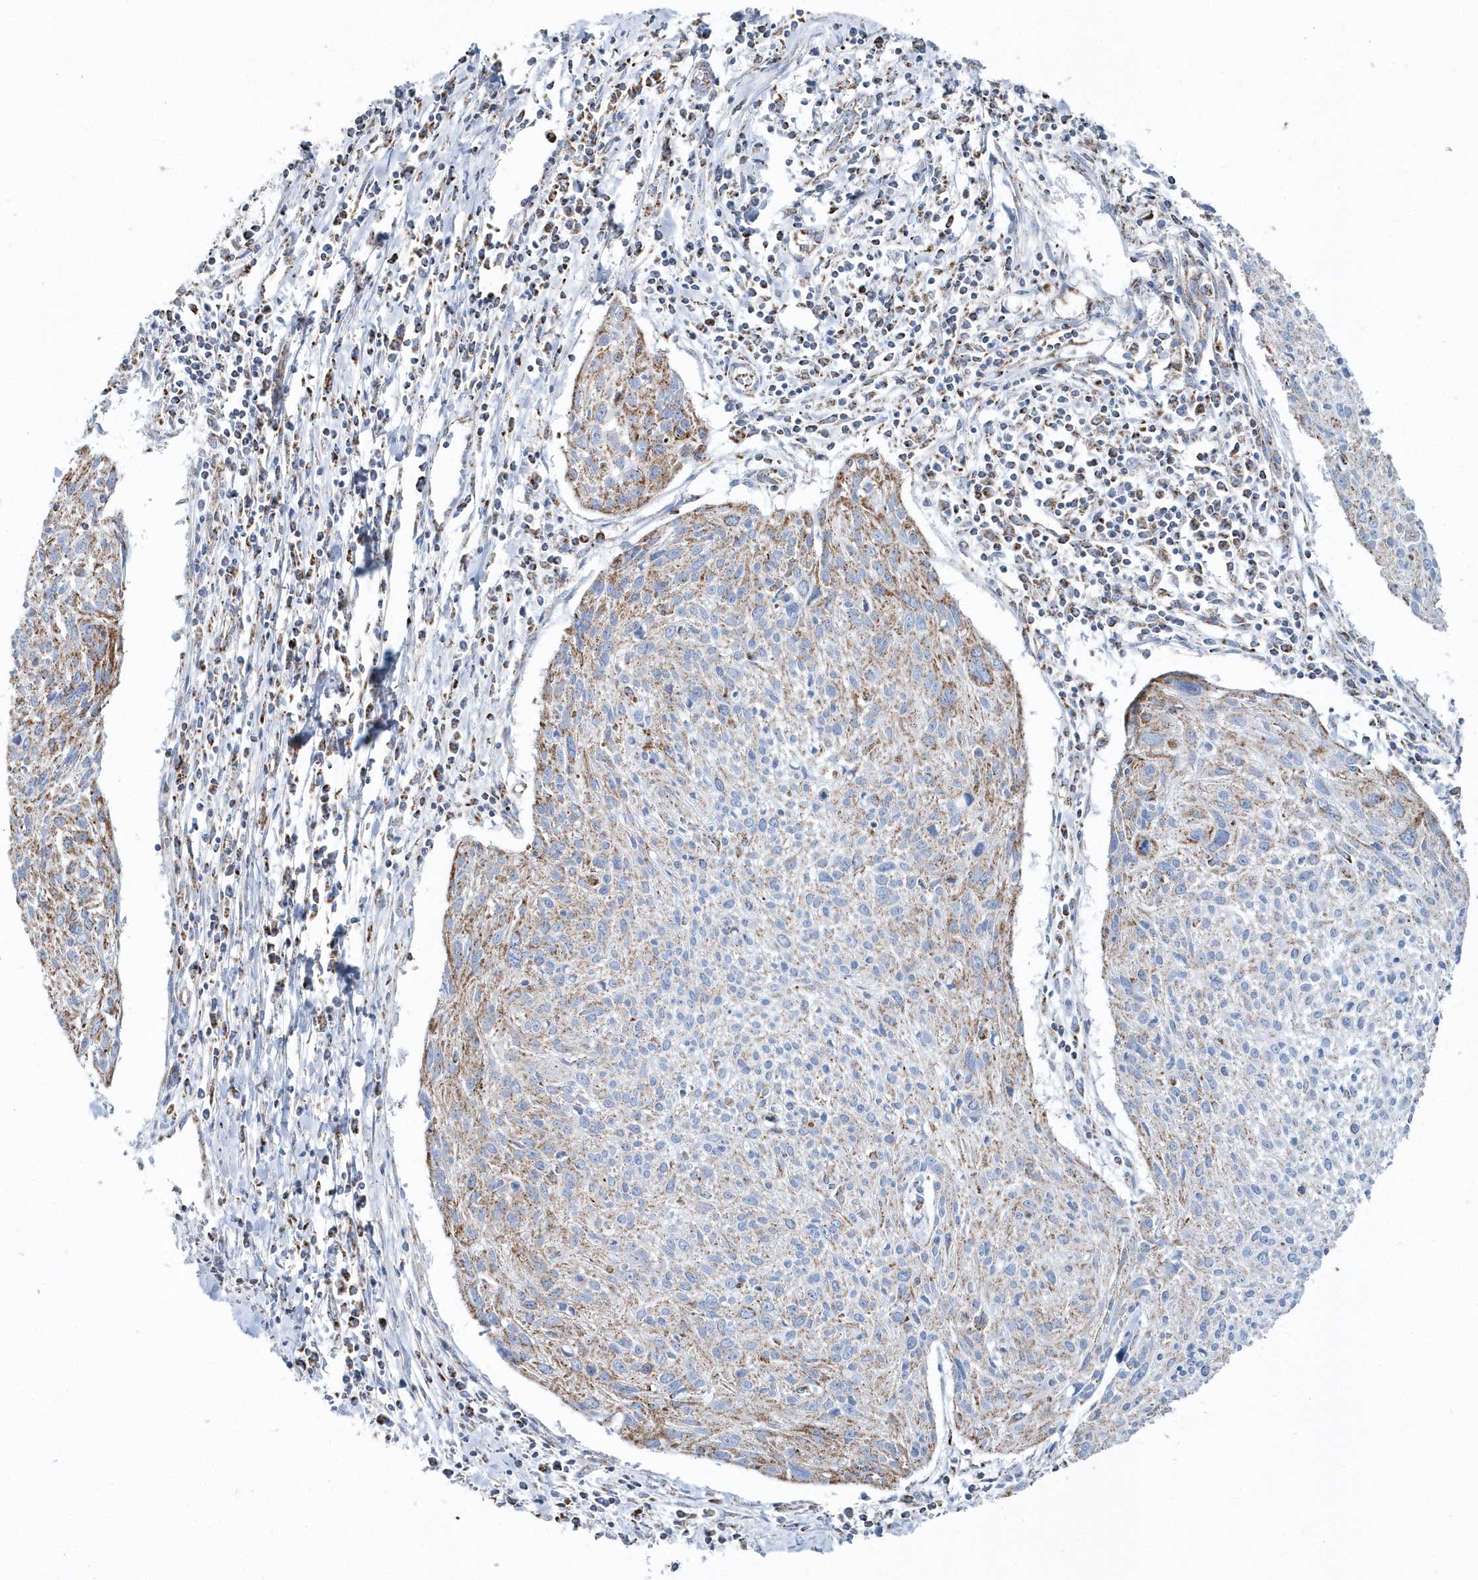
{"staining": {"intensity": "moderate", "quantity": "25%-75%", "location": "cytoplasmic/membranous"}, "tissue": "cervical cancer", "cell_type": "Tumor cells", "image_type": "cancer", "snomed": [{"axis": "morphology", "description": "Squamous cell carcinoma, NOS"}, {"axis": "topography", "description": "Cervix"}], "caption": "Tumor cells exhibit medium levels of moderate cytoplasmic/membranous staining in about 25%-75% of cells in cervical cancer.", "gene": "TMCO6", "patient": {"sex": "female", "age": 51}}